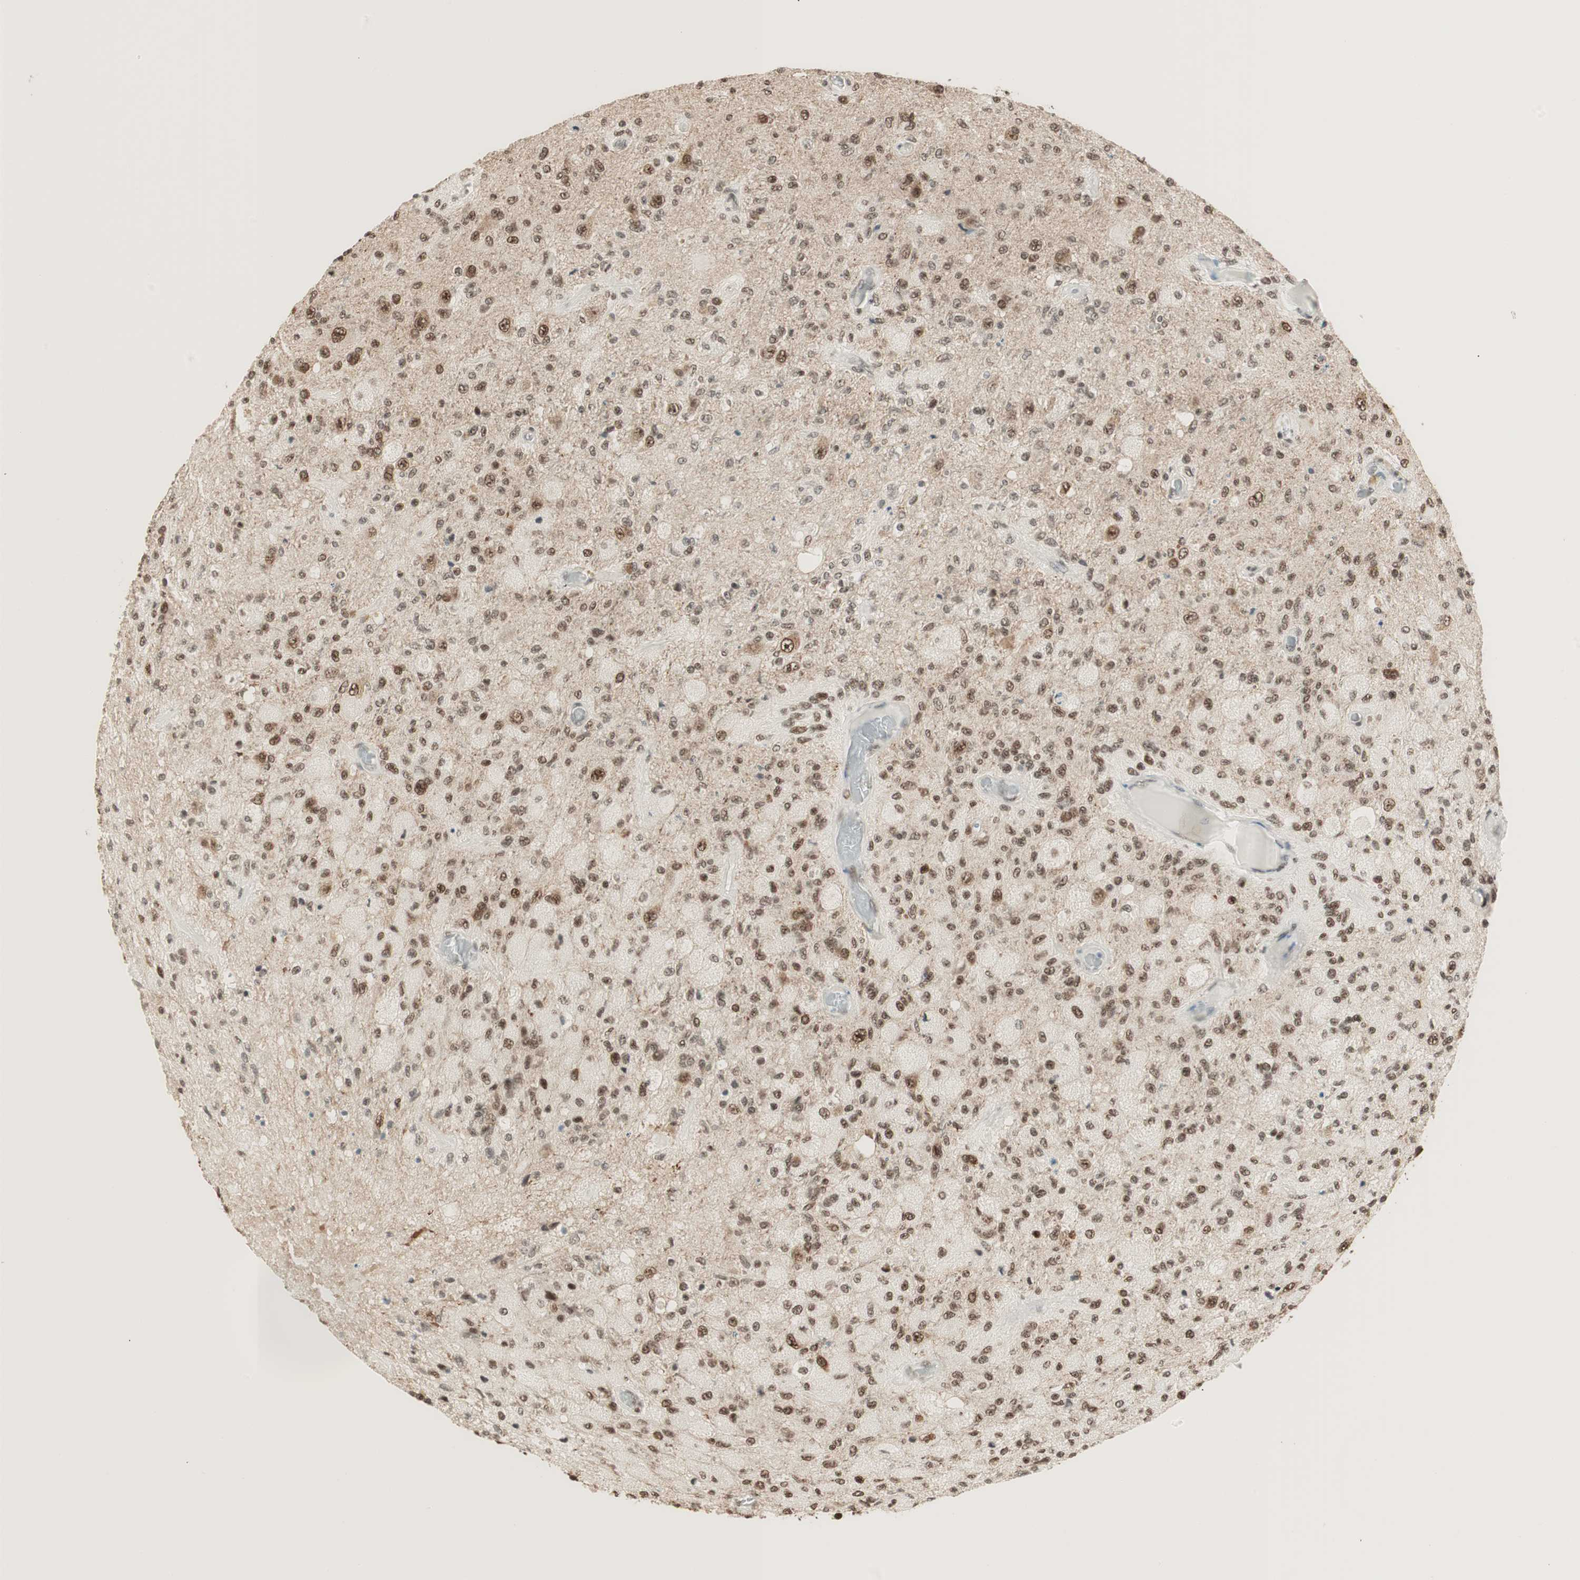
{"staining": {"intensity": "moderate", "quantity": ">75%", "location": "nuclear"}, "tissue": "glioma", "cell_type": "Tumor cells", "image_type": "cancer", "snomed": [{"axis": "morphology", "description": "Normal tissue, NOS"}, {"axis": "morphology", "description": "Glioma, malignant, High grade"}, {"axis": "topography", "description": "Cerebral cortex"}], "caption": "Human malignant glioma (high-grade) stained with a brown dye demonstrates moderate nuclear positive expression in about >75% of tumor cells.", "gene": "SMARCE1", "patient": {"sex": "male", "age": 77}}